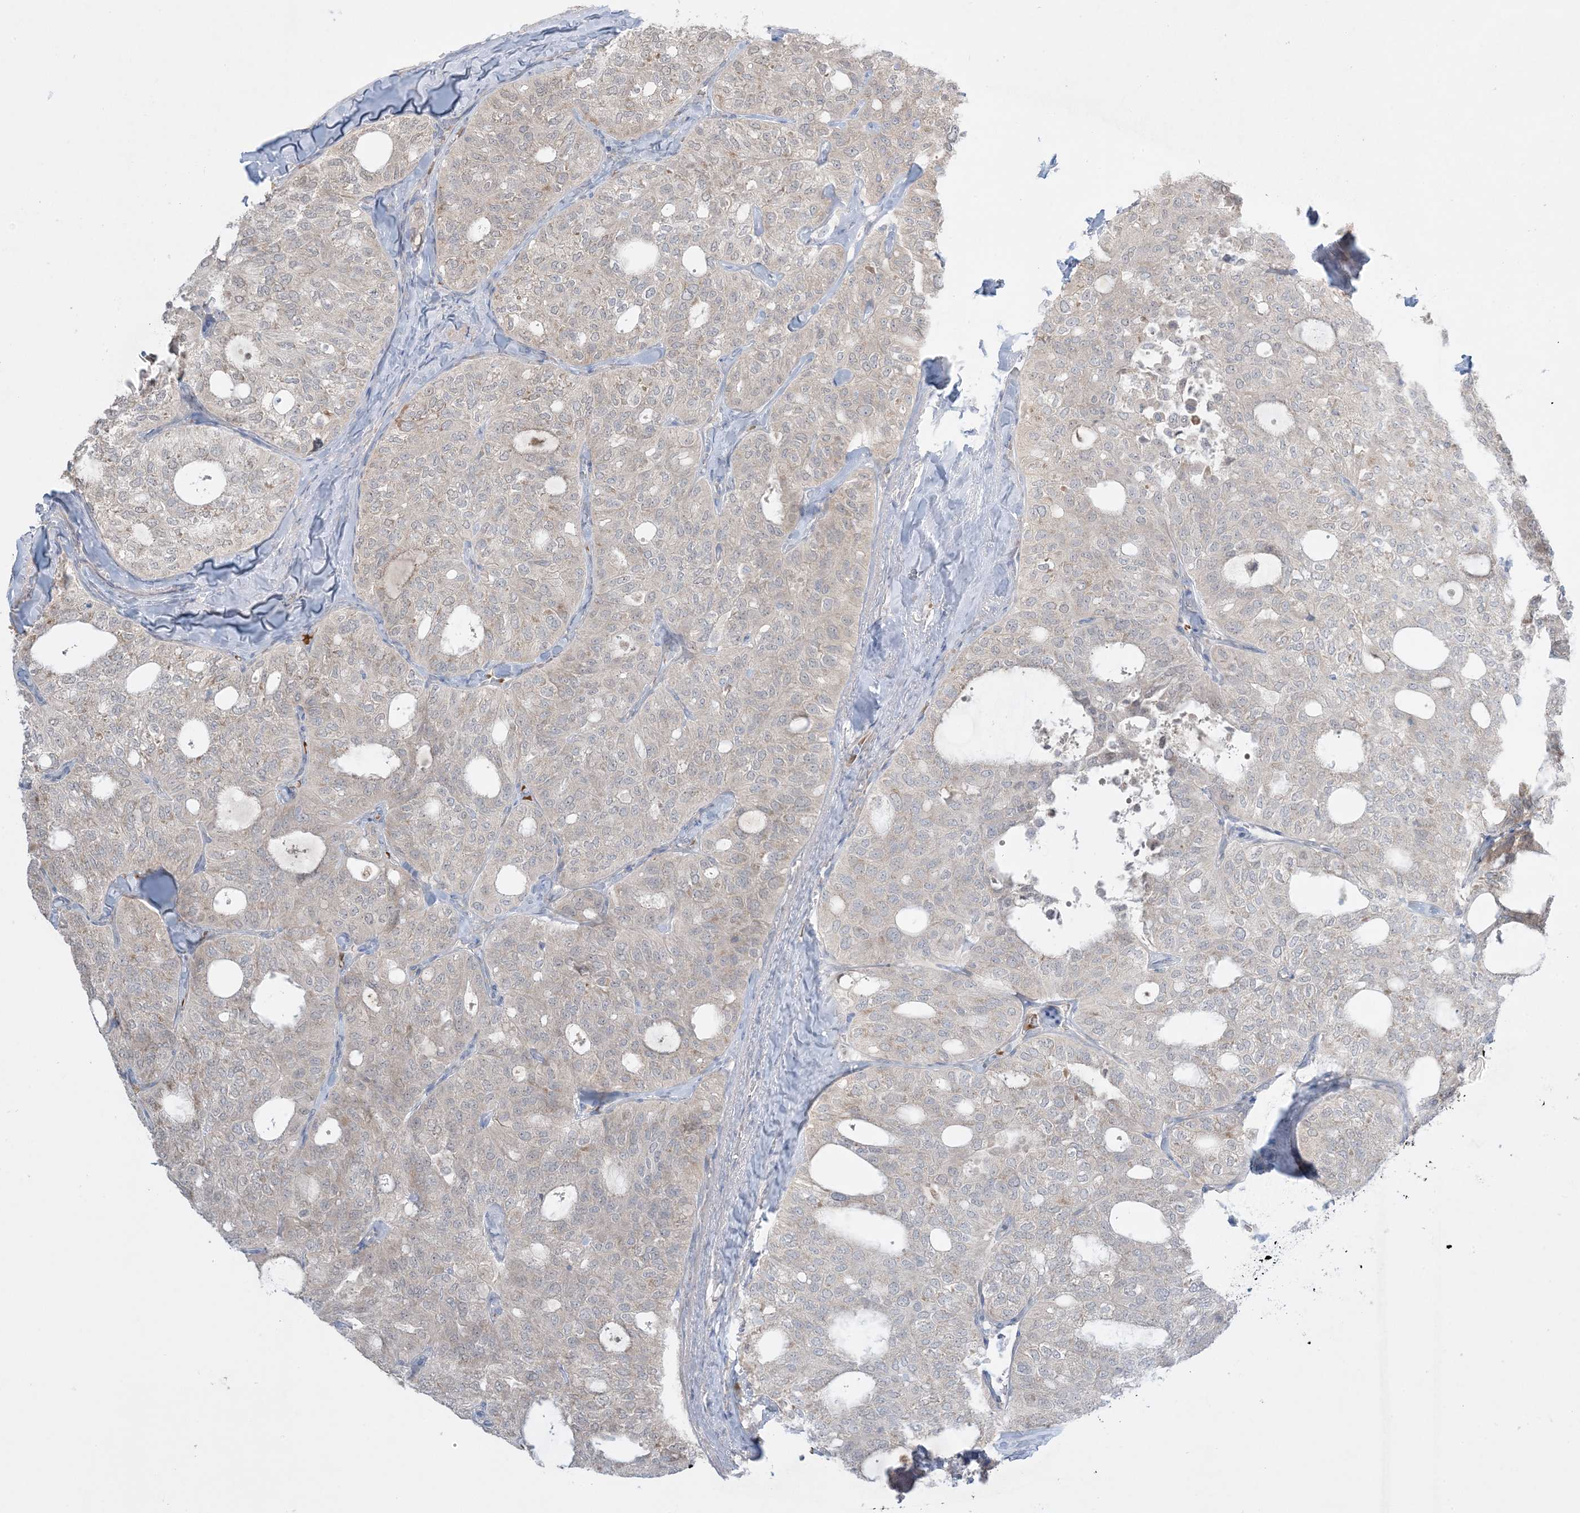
{"staining": {"intensity": "negative", "quantity": "none", "location": "none"}, "tissue": "thyroid cancer", "cell_type": "Tumor cells", "image_type": "cancer", "snomed": [{"axis": "morphology", "description": "Follicular adenoma carcinoma, NOS"}, {"axis": "topography", "description": "Thyroid gland"}], "caption": "This is an immunohistochemistry (IHC) image of thyroid follicular adenoma carcinoma. There is no expression in tumor cells.", "gene": "MMGT1", "patient": {"sex": "male", "age": 75}}